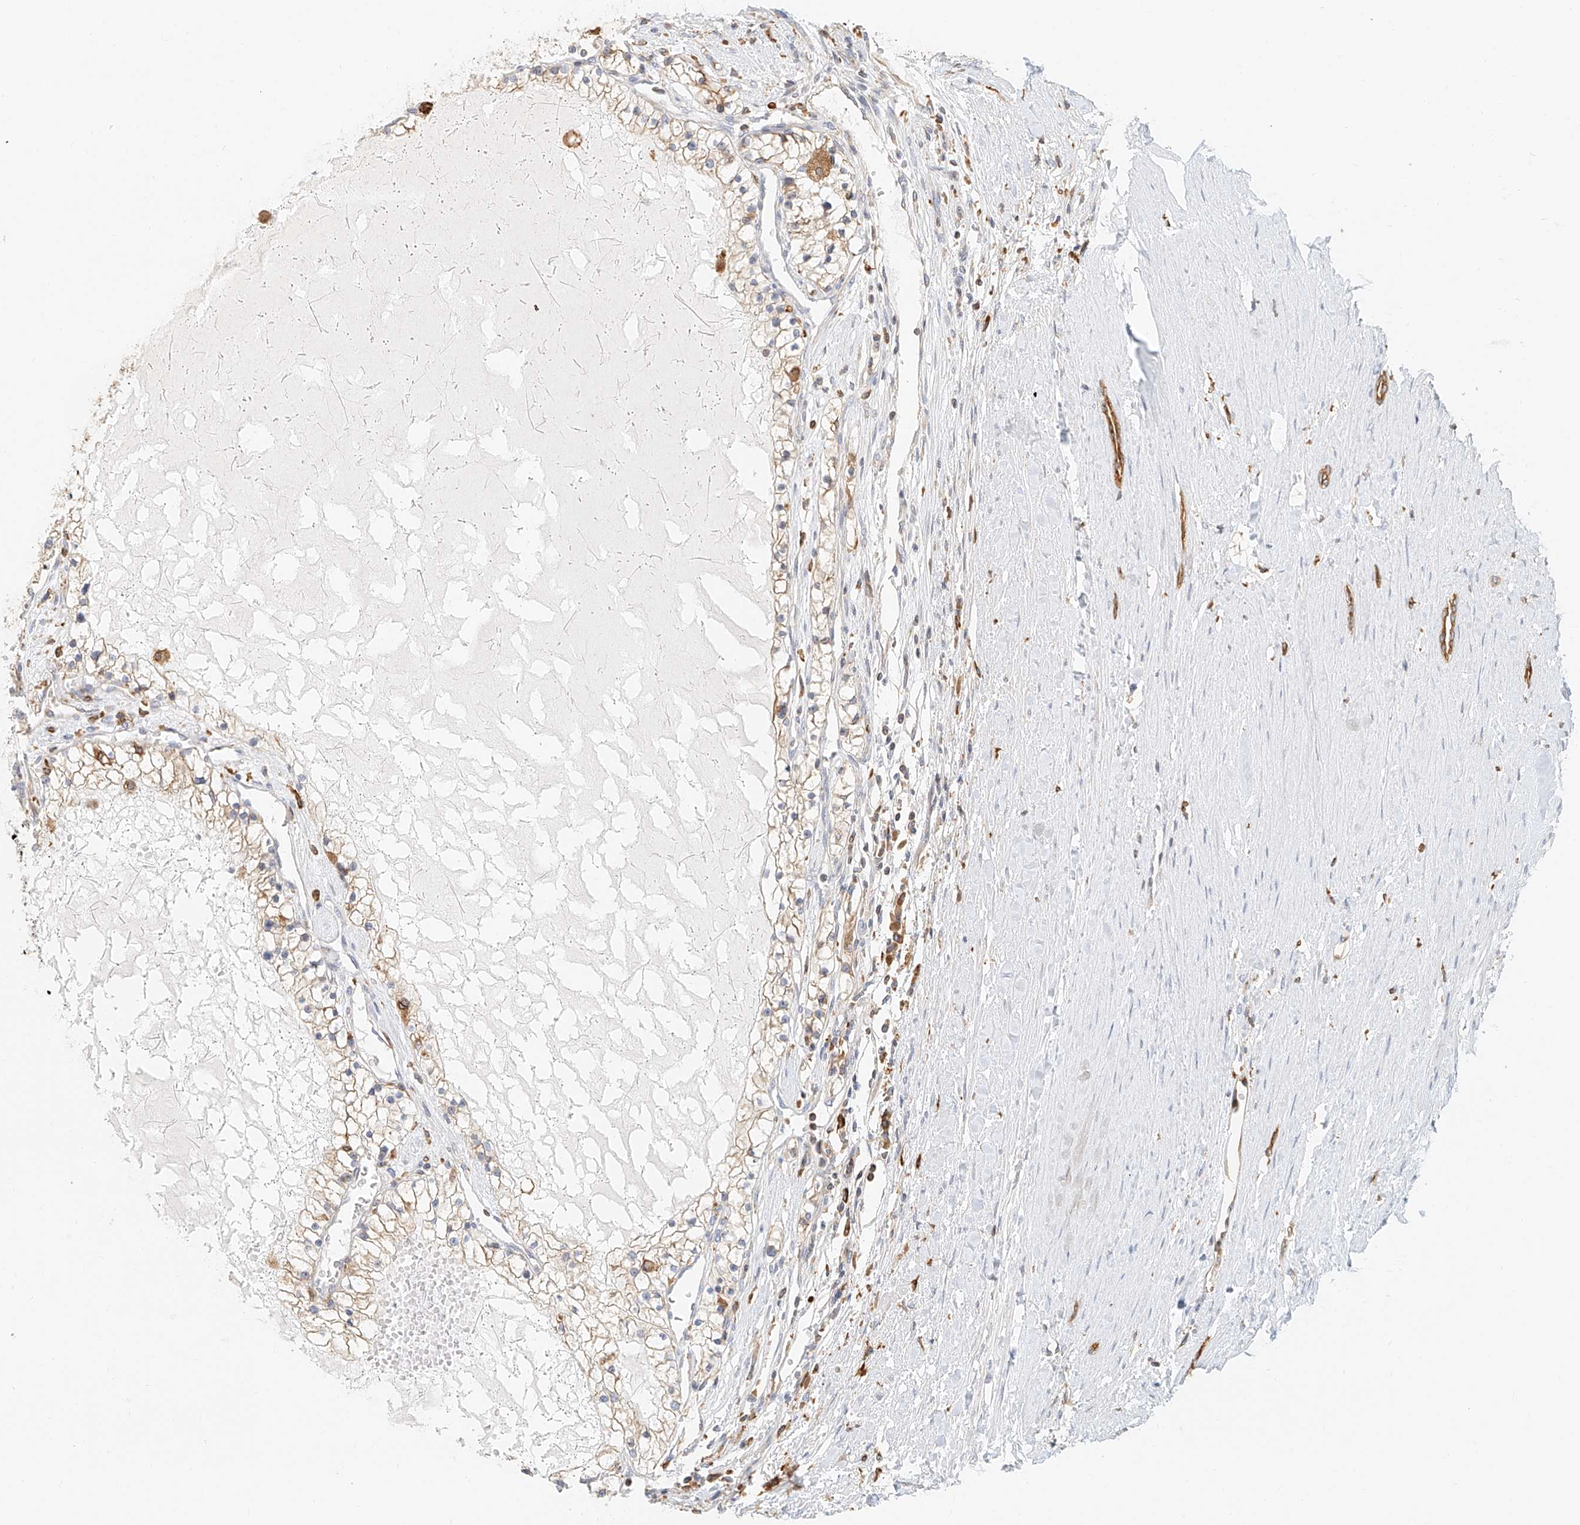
{"staining": {"intensity": "weak", "quantity": "<25%", "location": "cytoplasmic/membranous"}, "tissue": "renal cancer", "cell_type": "Tumor cells", "image_type": "cancer", "snomed": [{"axis": "morphology", "description": "Normal tissue, NOS"}, {"axis": "morphology", "description": "Adenocarcinoma, NOS"}, {"axis": "topography", "description": "Kidney"}], "caption": "DAB immunohistochemical staining of renal cancer (adenocarcinoma) reveals no significant expression in tumor cells.", "gene": "DHRS7", "patient": {"sex": "male", "age": 68}}